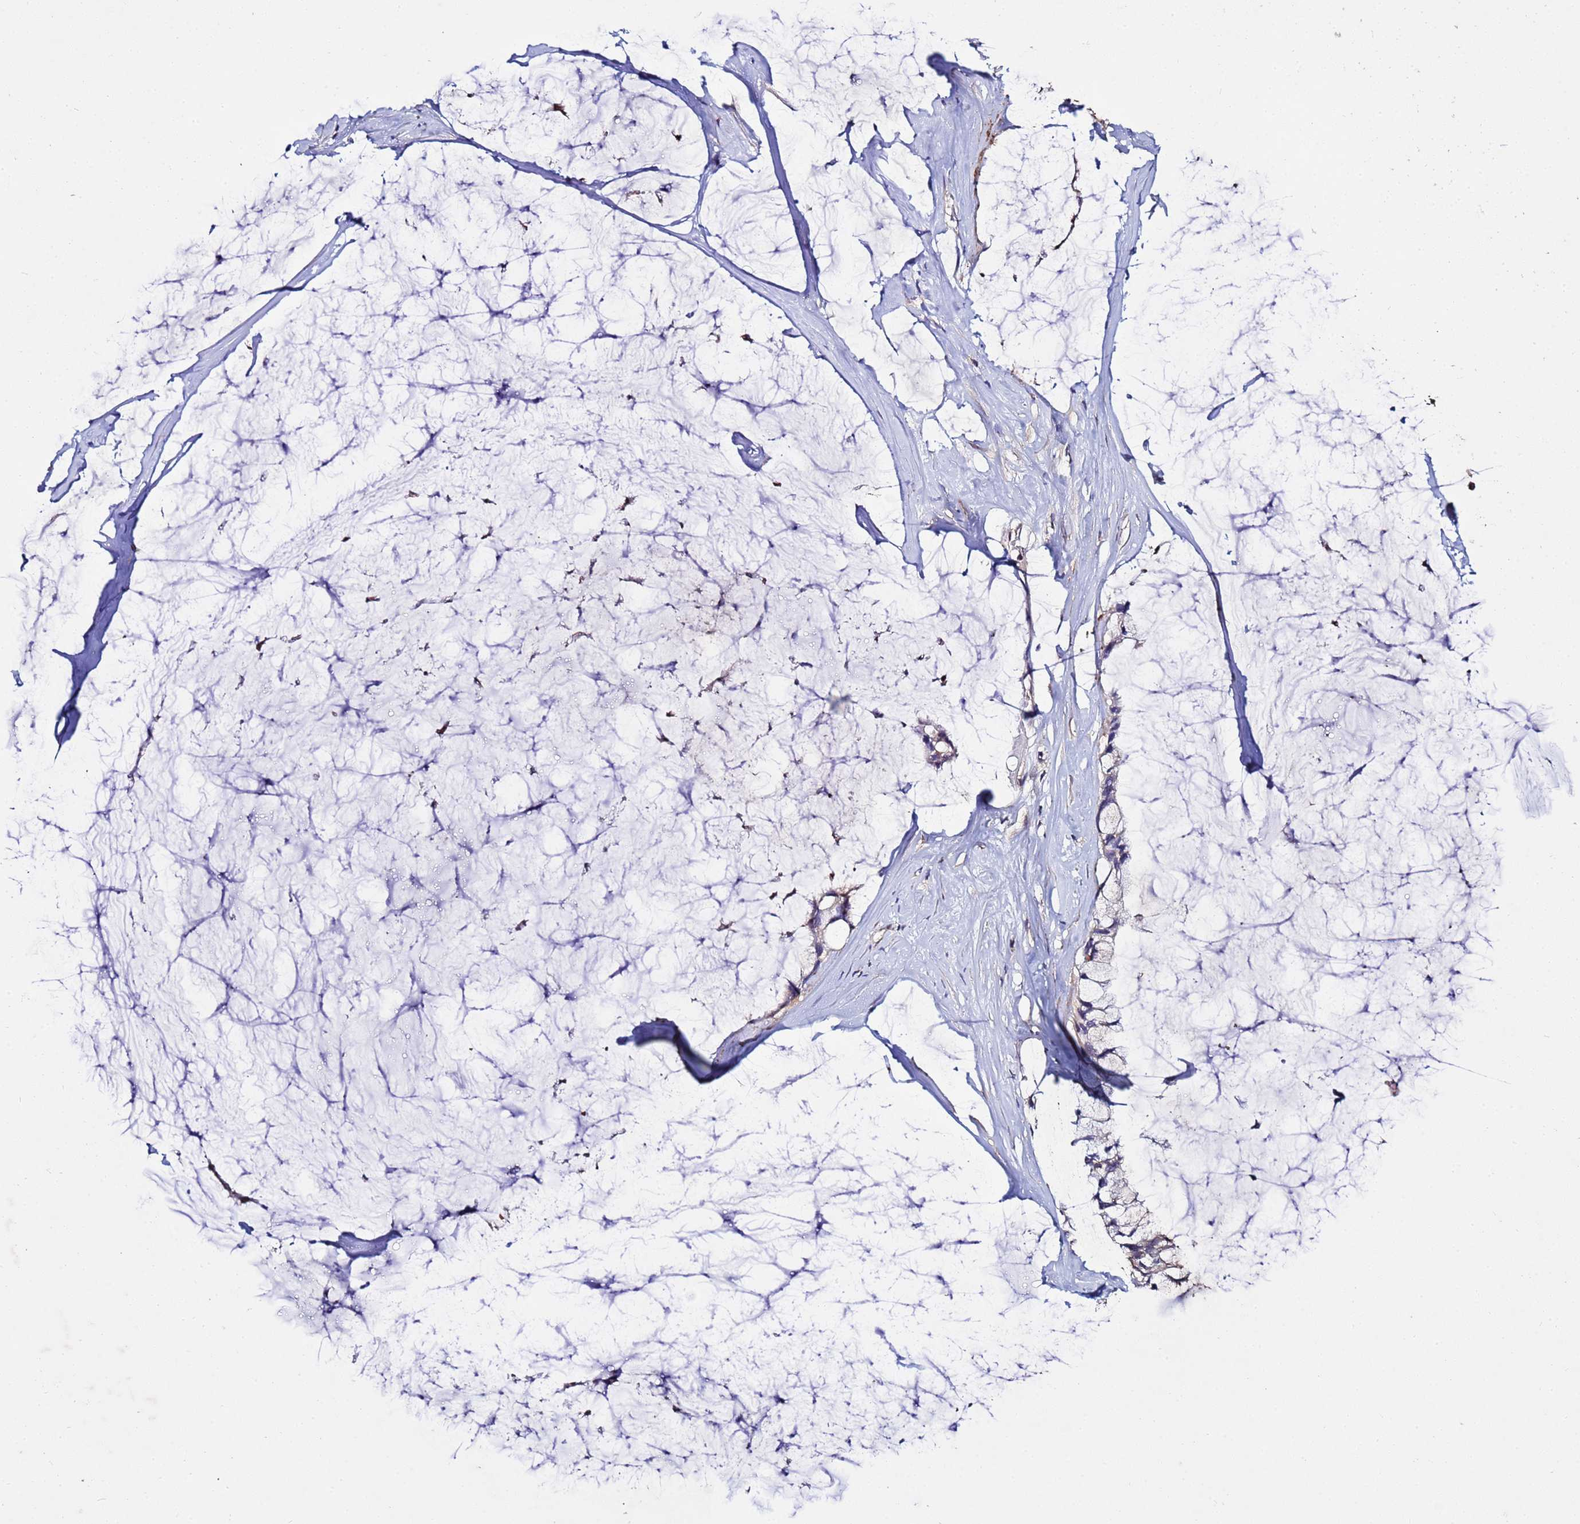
{"staining": {"intensity": "weak", "quantity": "<25%", "location": "cytoplasmic/membranous"}, "tissue": "ovarian cancer", "cell_type": "Tumor cells", "image_type": "cancer", "snomed": [{"axis": "morphology", "description": "Cystadenocarcinoma, mucinous, NOS"}, {"axis": "topography", "description": "Ovary"}], "caption": "There is no significant expression in tumor cells of ovarian cancer (mucinous cystadenocarcinoma).", "gene": "GSPT2", "patient": {"sex": "female", "age": 39}}